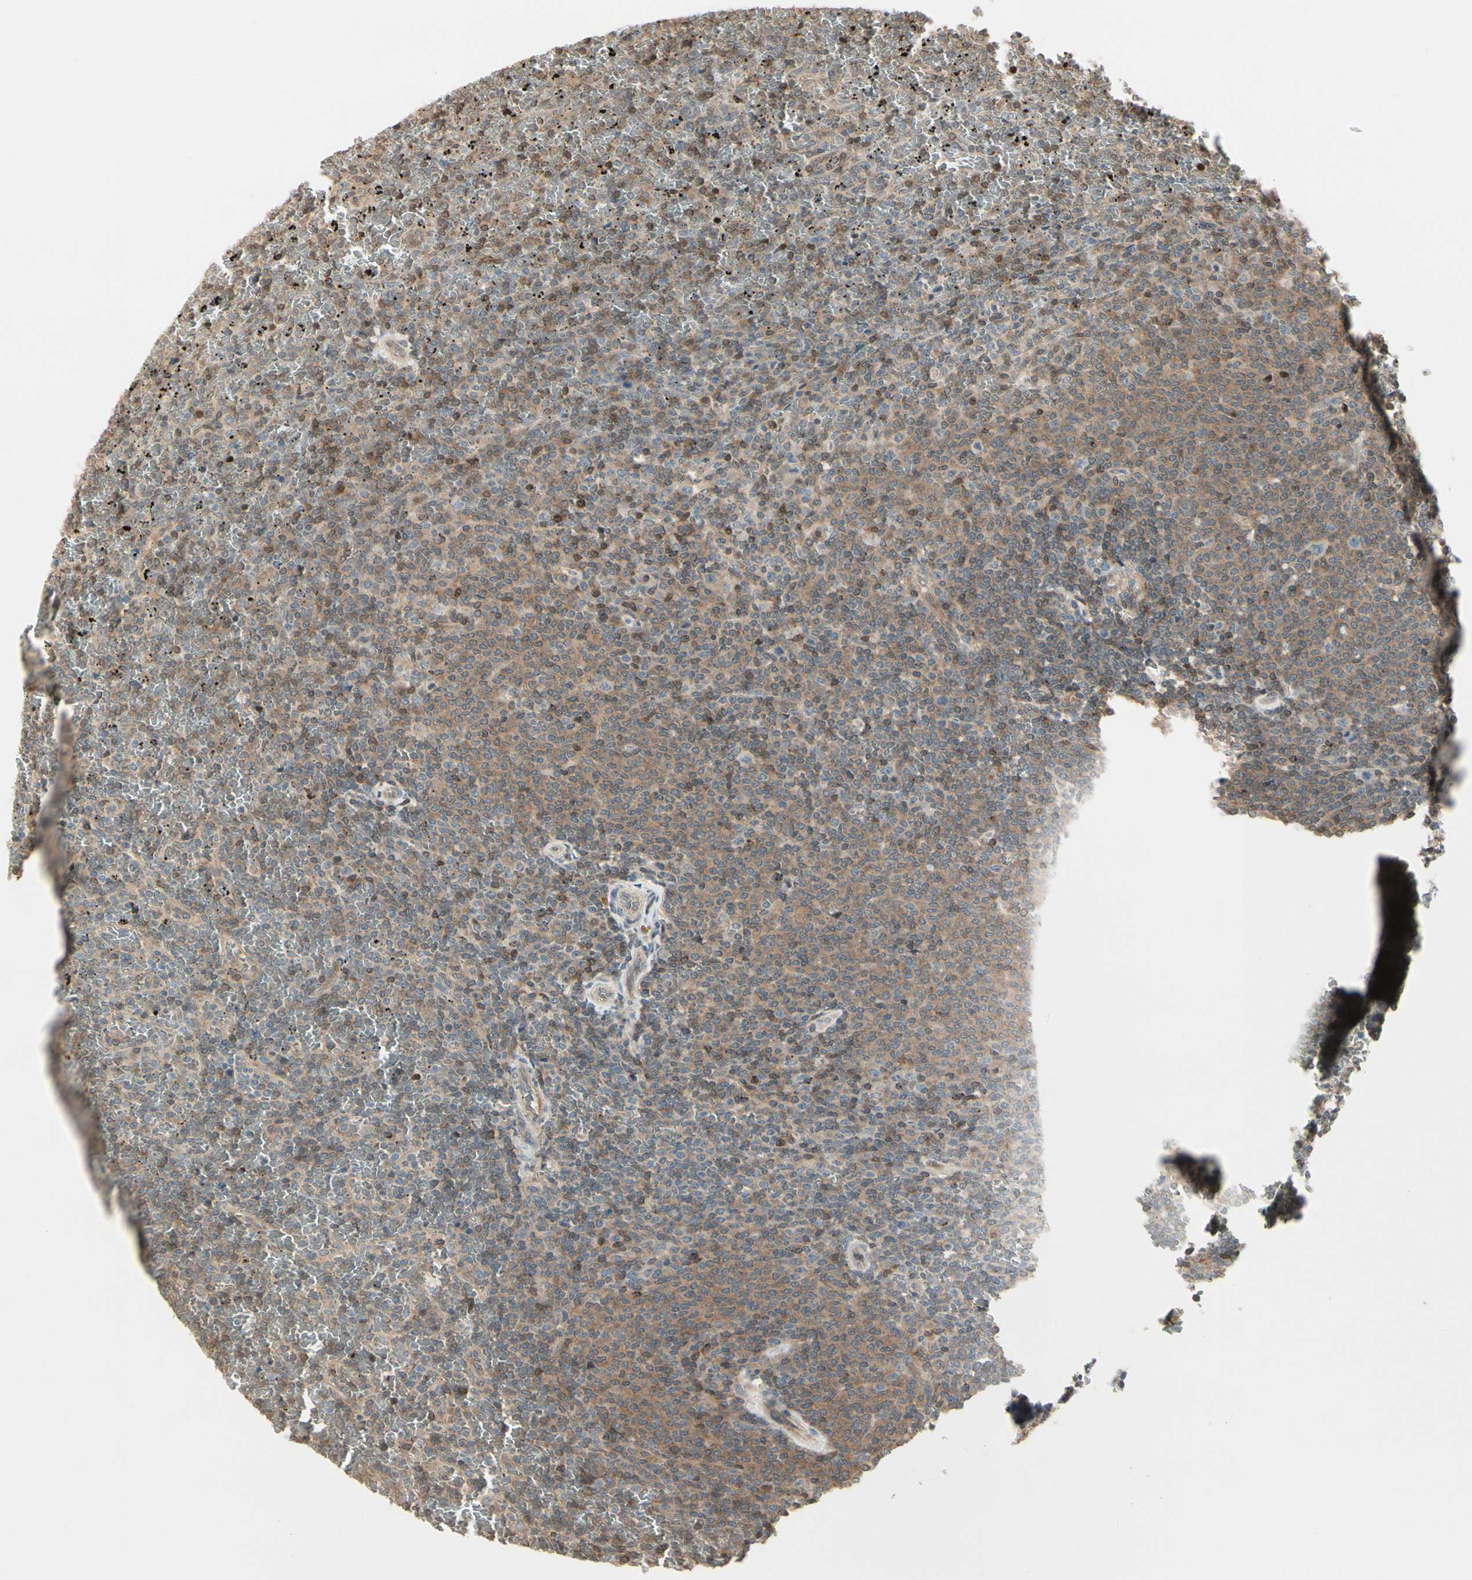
{"staining": {"intensity": "moderate", "quantity": ">75%", "location": "cytoplasmic/membranous"}, "tissue": "lymphoma", "cell_type": "Tumor cells", "image_type": "cancer", "snomed": [{"axis": "morphology", "description": "Malignant lymphoma, non-Hodgkin's type, Low grade"}, {"axis": "topography", "description": "Spleen"}], "caption": "About >75% of tumor cells in human low-grade malignant lymphoma, non-Hodgkin's type demonstrate moderate cytoplasmic/membranous protein expression as visualized by brown immunohistochemical staining.", "gene": "EVC", "patient": {"sex": "female", "age": 77}}